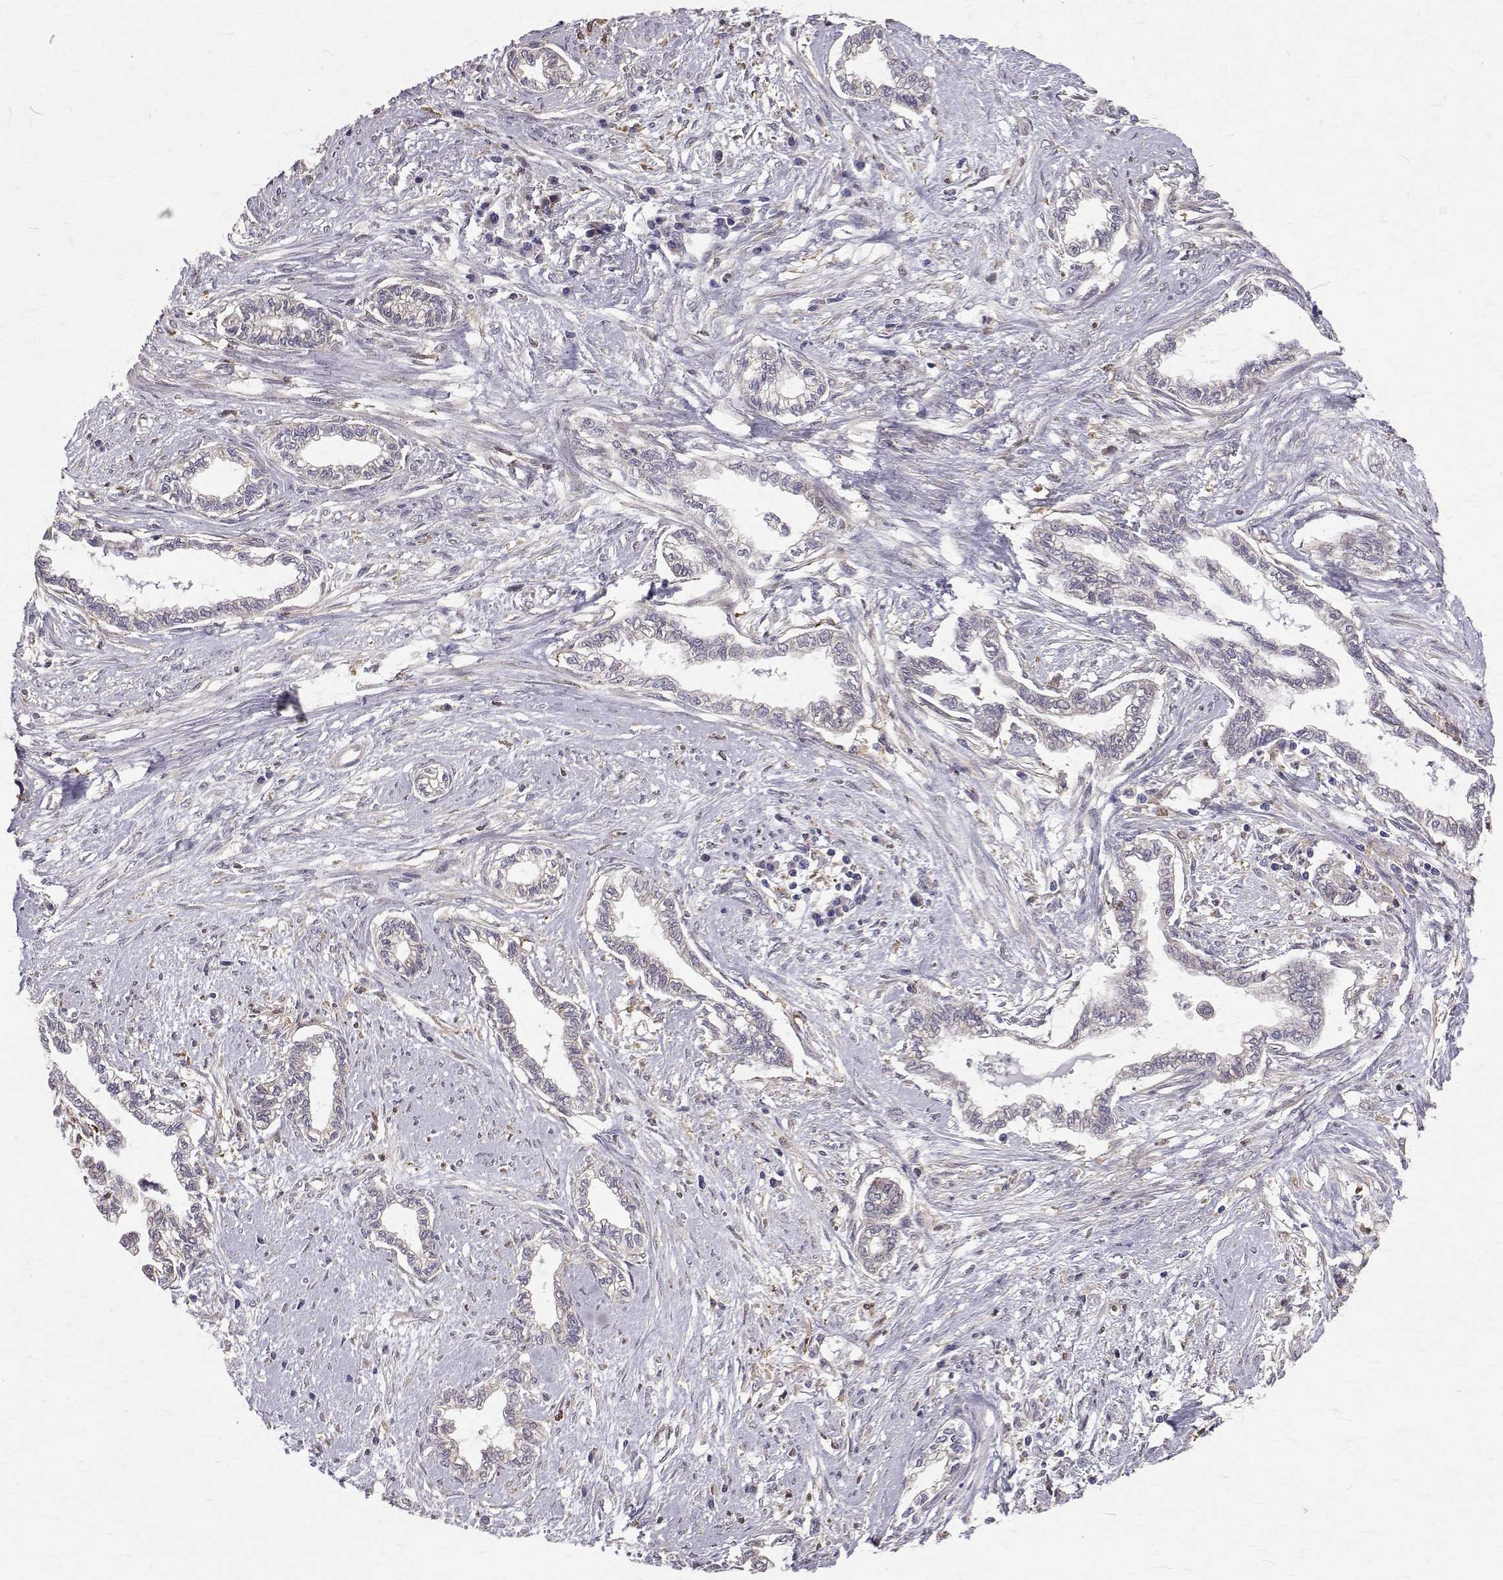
{"staining": {"intensity": "negative", "quantity": "none", "location": "none"}, "tissue": "cervical cancer", "cell_type": "Tumor cells", "image_type": "cancer", "snomed": [{"axis": "morphology", "description": "Adenocarcinoma, NOS"}, {"axis": "topography", "description": "Cervix"}], "caption": "Tumor cells are negative for protein expression in human cervical cancer (adenocarcinoma).", "gene": "CCDC89", "patient": {"sex": "female", "age": 62}}